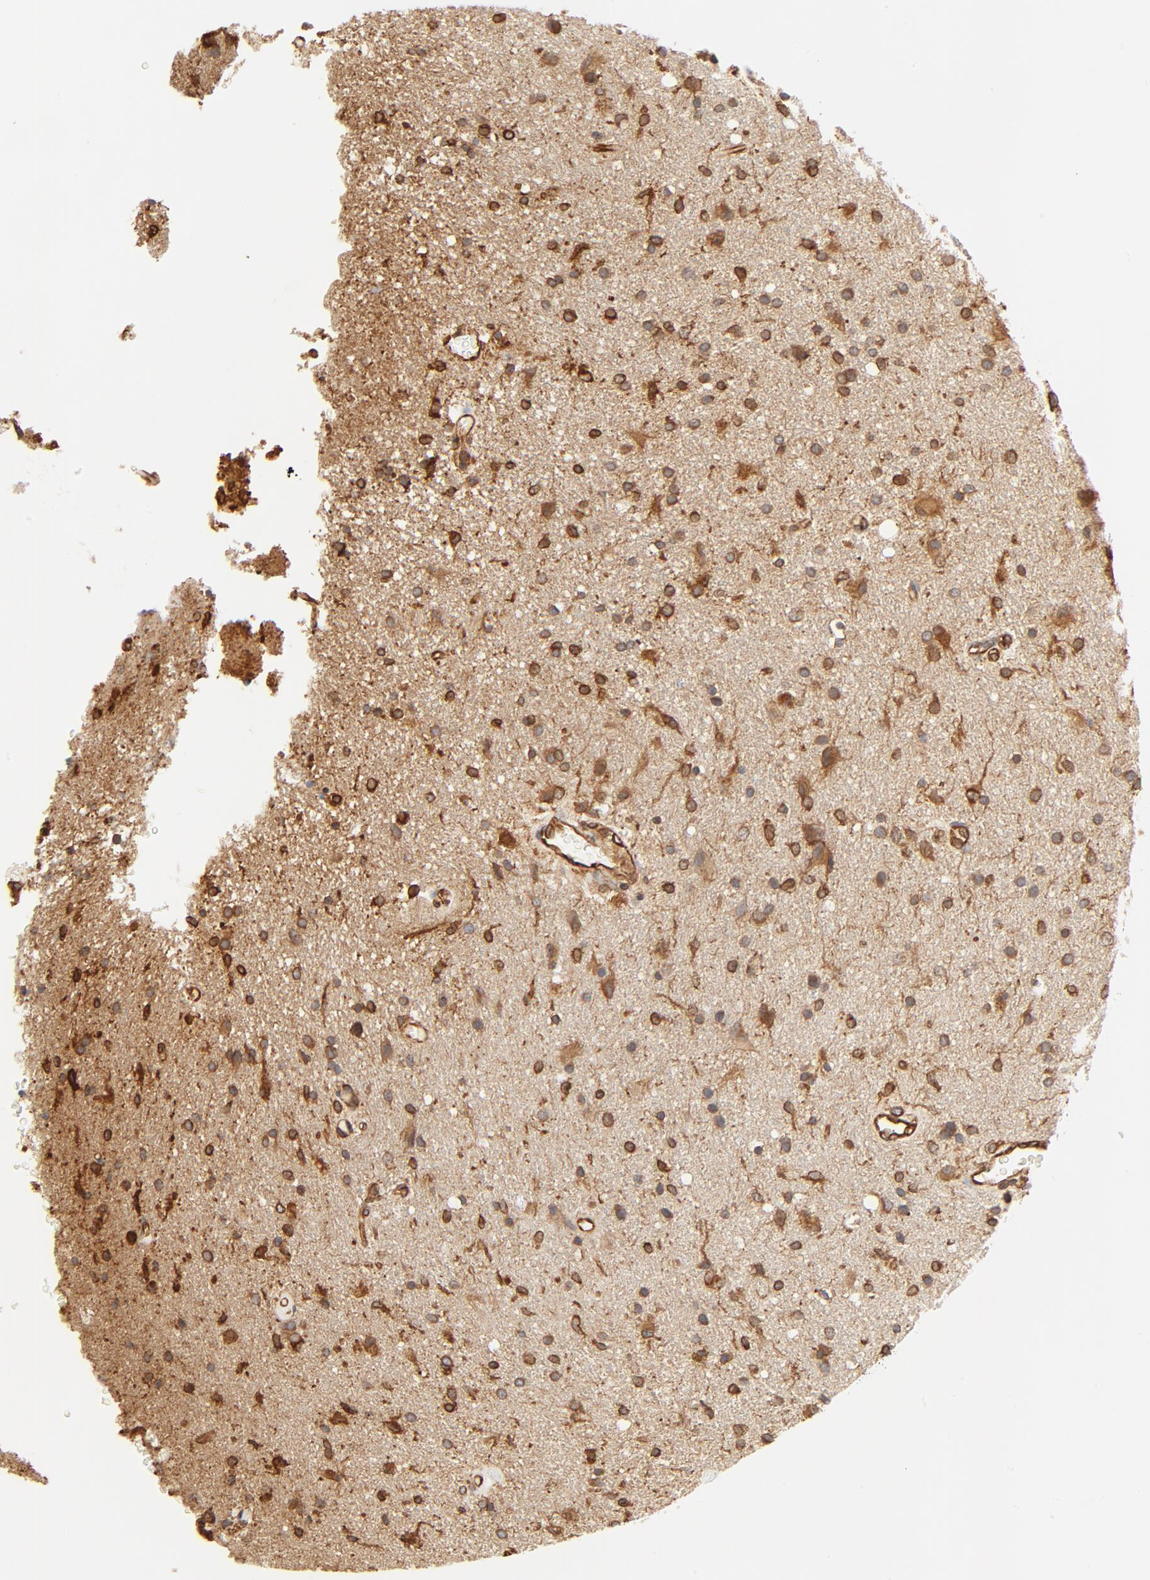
{"staining": {"intensity": "strong", "quantity": ">75%", "location": "cytoplasmic/membranous"}, "tissue": "glioma", "cell_type": "Tumor cells", "image_type": "cancer", "snomed": [{"axis": "morphology", "description": "Normal tissue, NOS"}, {"axis": "morphology", "description": "Glioma, malignant, High grade"}, {"axis": "topography", "description": "Cerebral cortex"}], "caption": "A high amount of strong cytoplasmic/membranous expression is appreciated in about >75% of tumor cells in malignant high-grade glioma tissue.", "gene": "BCAP31", "patient": {"sex": "male", "age": 56}}